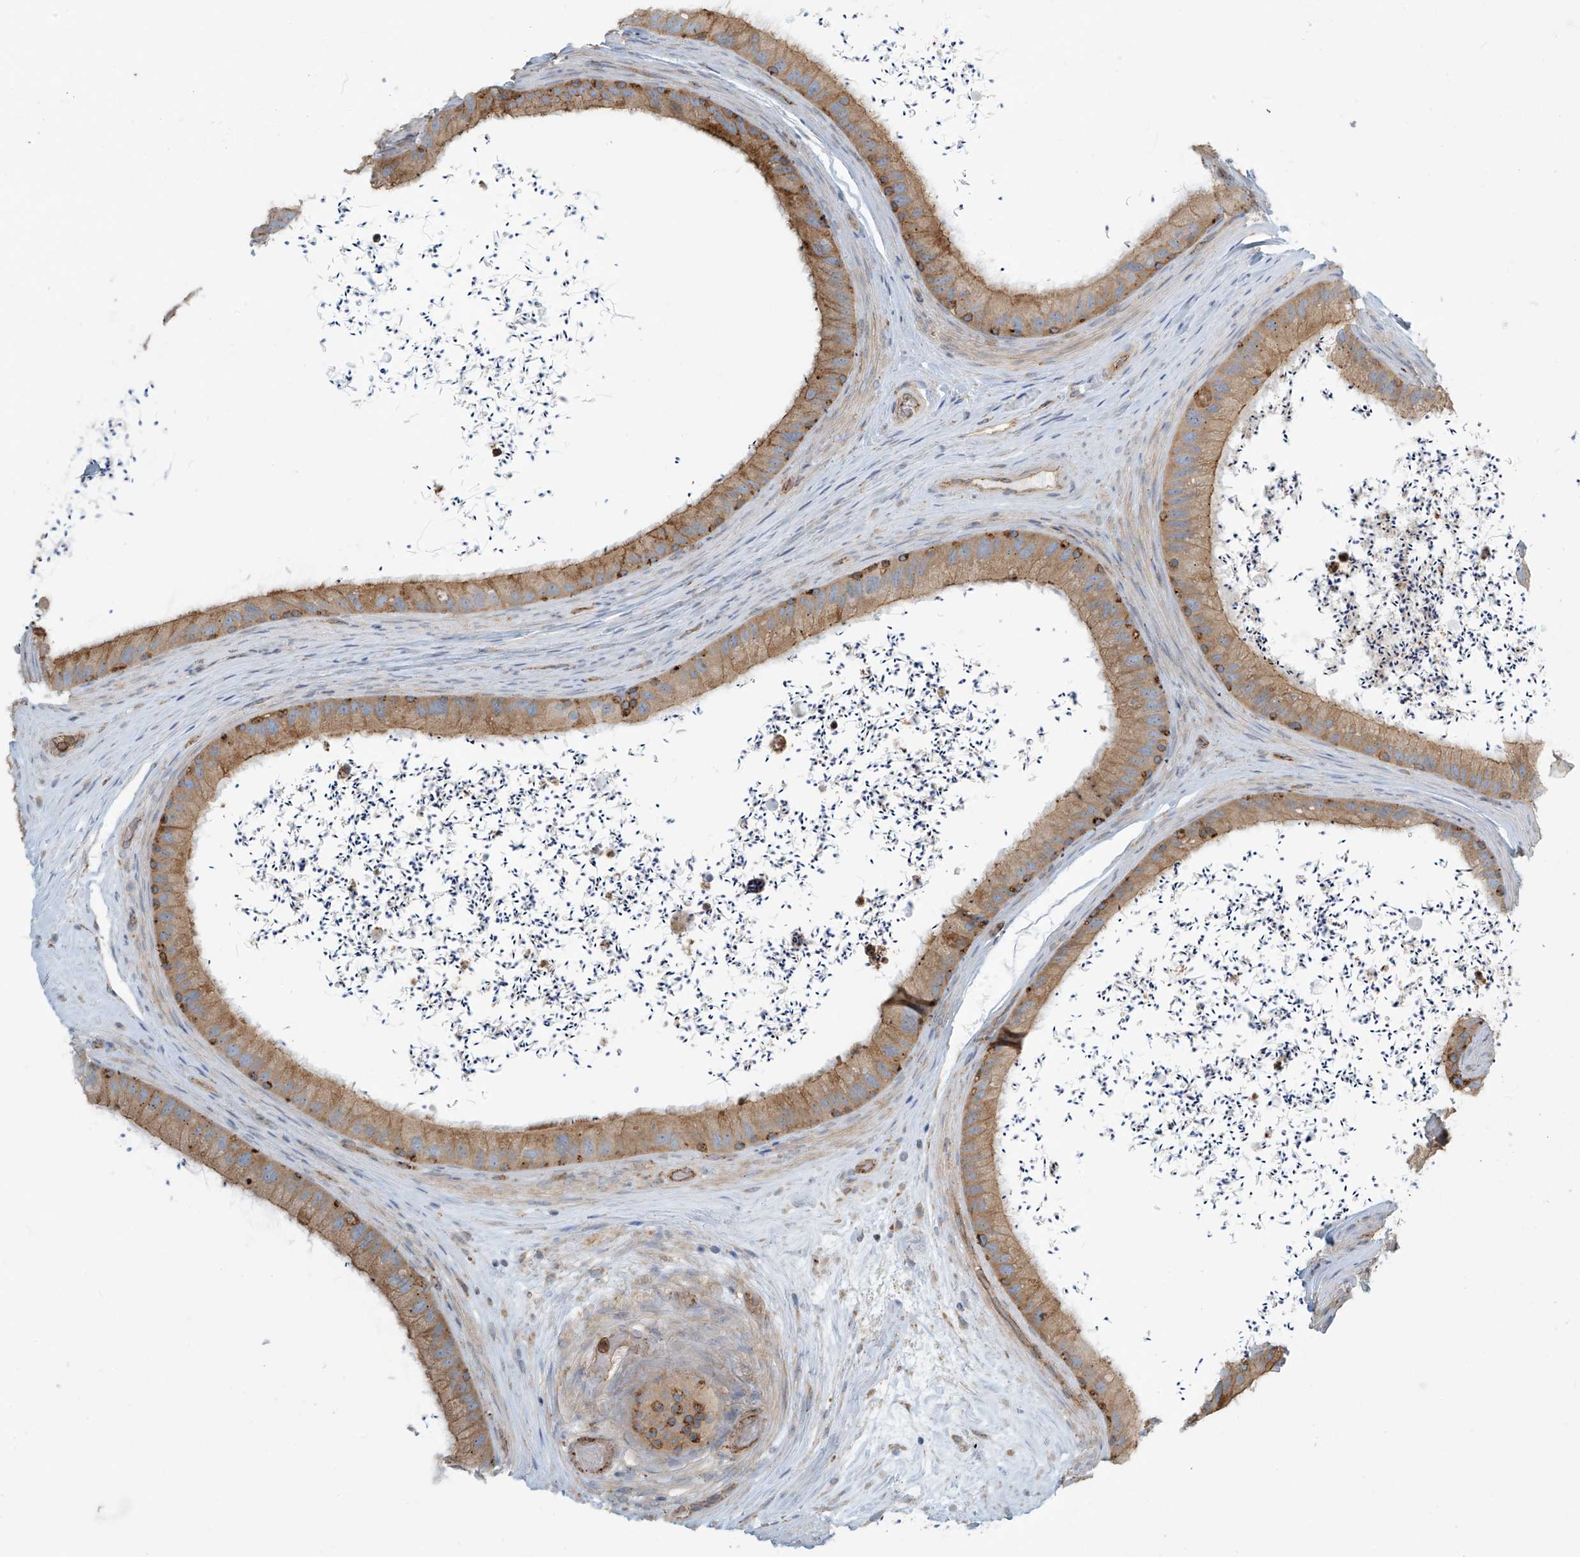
{"staining": {"intensity": "moderate", "quantity": "25%-75%", "location": "cytoplasmic/membranous"}, "tissue": "epididymis", "cell_type": "Glandular cells", "image_type": "normal", "snomed": [{"axis": "morphology", "description": "Normal tissue, NOS"}, {"axis": "topography", "description": "Epididymis, spermatic cord, NOS"}], "caption": "An IHC histopathology image of unremarkable tissue is shown. Protein staining in brown labels moderate cytoplasmic/membranous positivity in epididymis within glandular cells.", "gene": "LZTS3", "patient": {"sex": "male", "age": 50}}